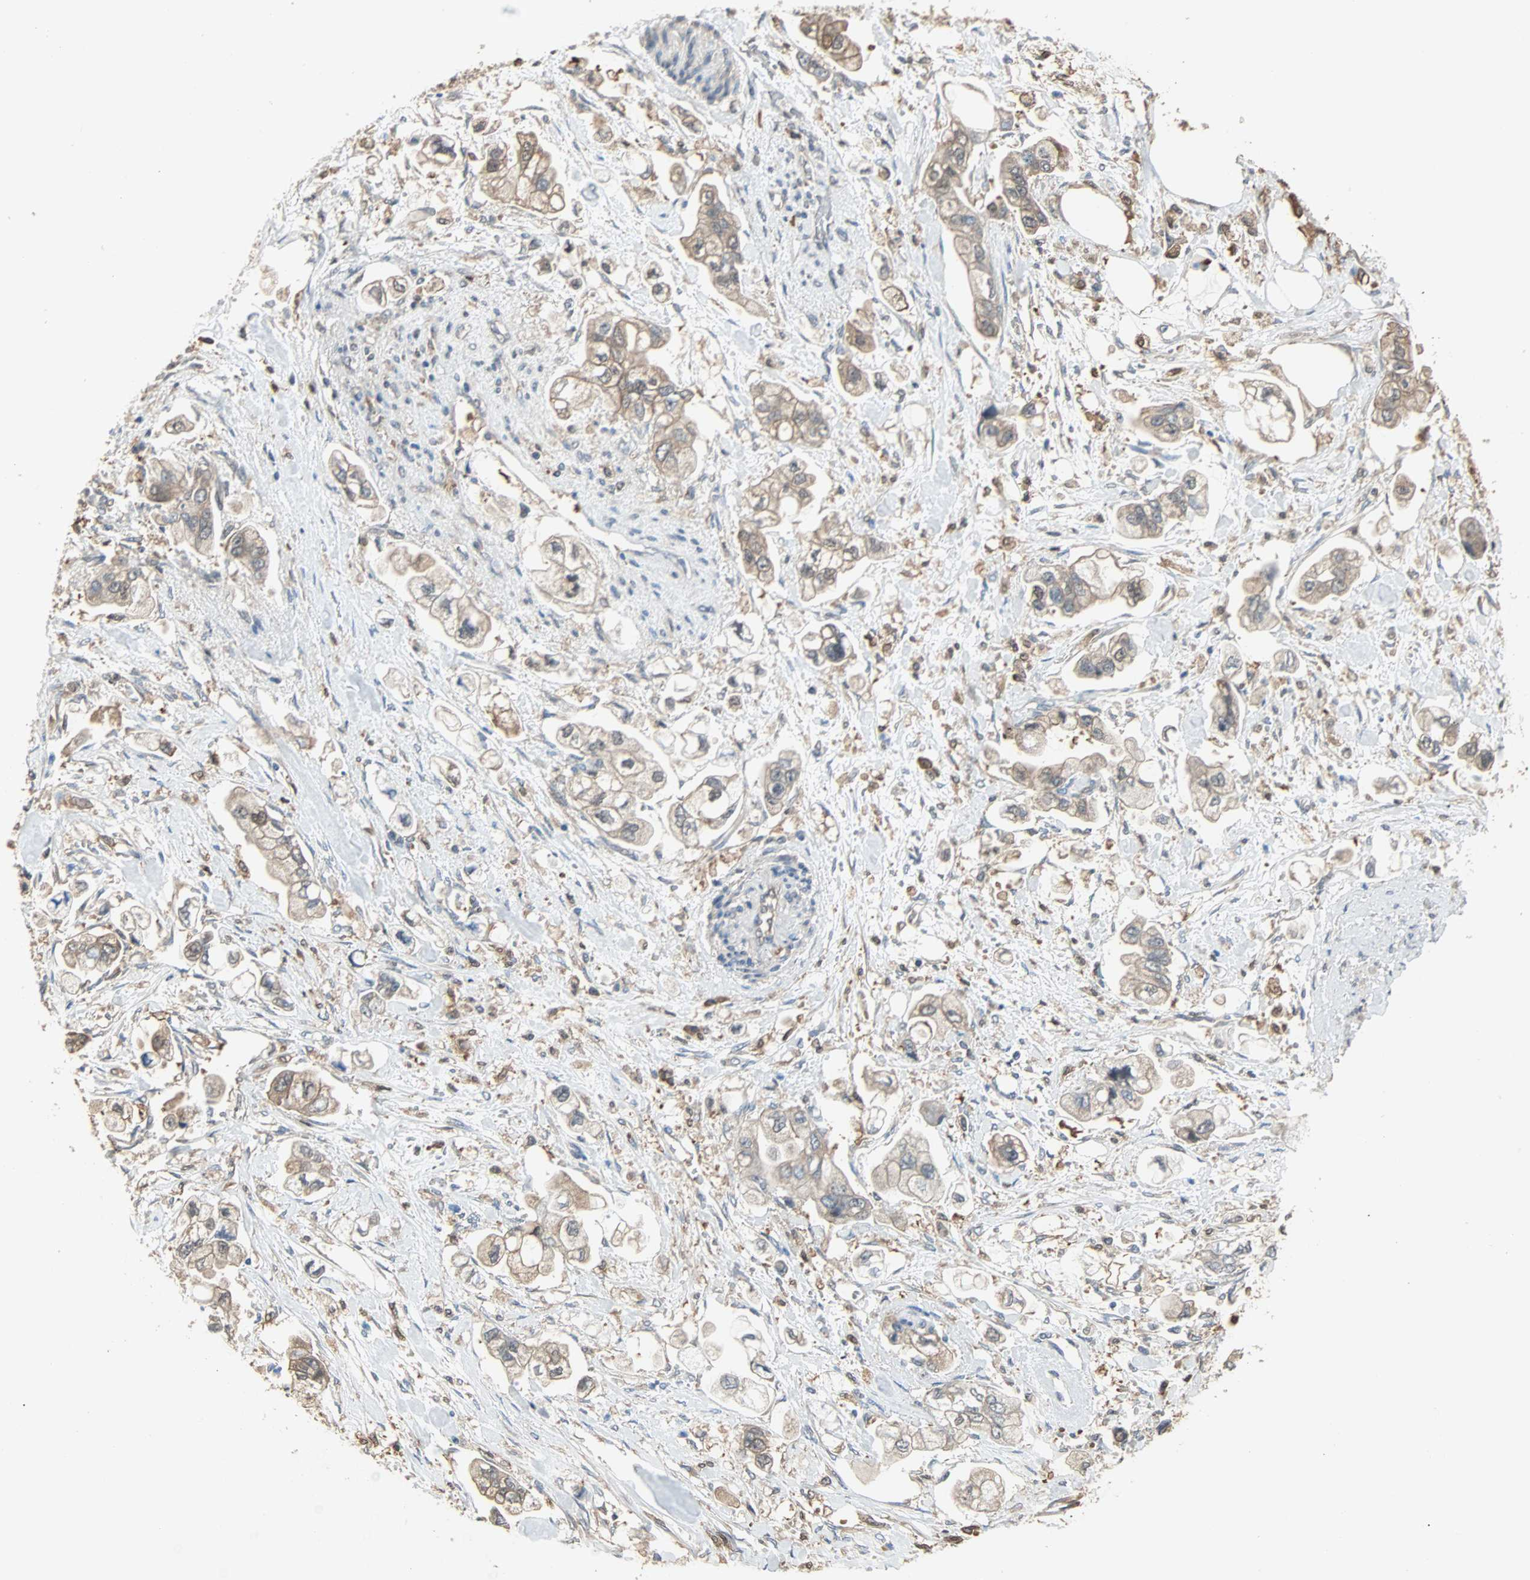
{"staining": {"intensity": "weak", "quantity": "25%-75%", "location": "cytoplasmic/membranous"}, "tissue": "stomach cancer", "cell_type": "Tumor cells", "image_type": "cancer", "snomed": [{"axis": "morphology", "description": "Adenocarcinoma, NOS"}, {"axis": "topography", "description": "Stomach"}], "caption": "Immunohistochemistry (IHC) image of neoplastic tissue: human stomach adenocarcinoma stained using immunohistochemistry reveals low levels of weak protein expression localized specifically in the cytoplasmic/membranous of tumor cells, appearing as a cytoplasmic/membranous brown color.", "gene": "PRDX1", "patient": {"sex": "male", "age": 62}}